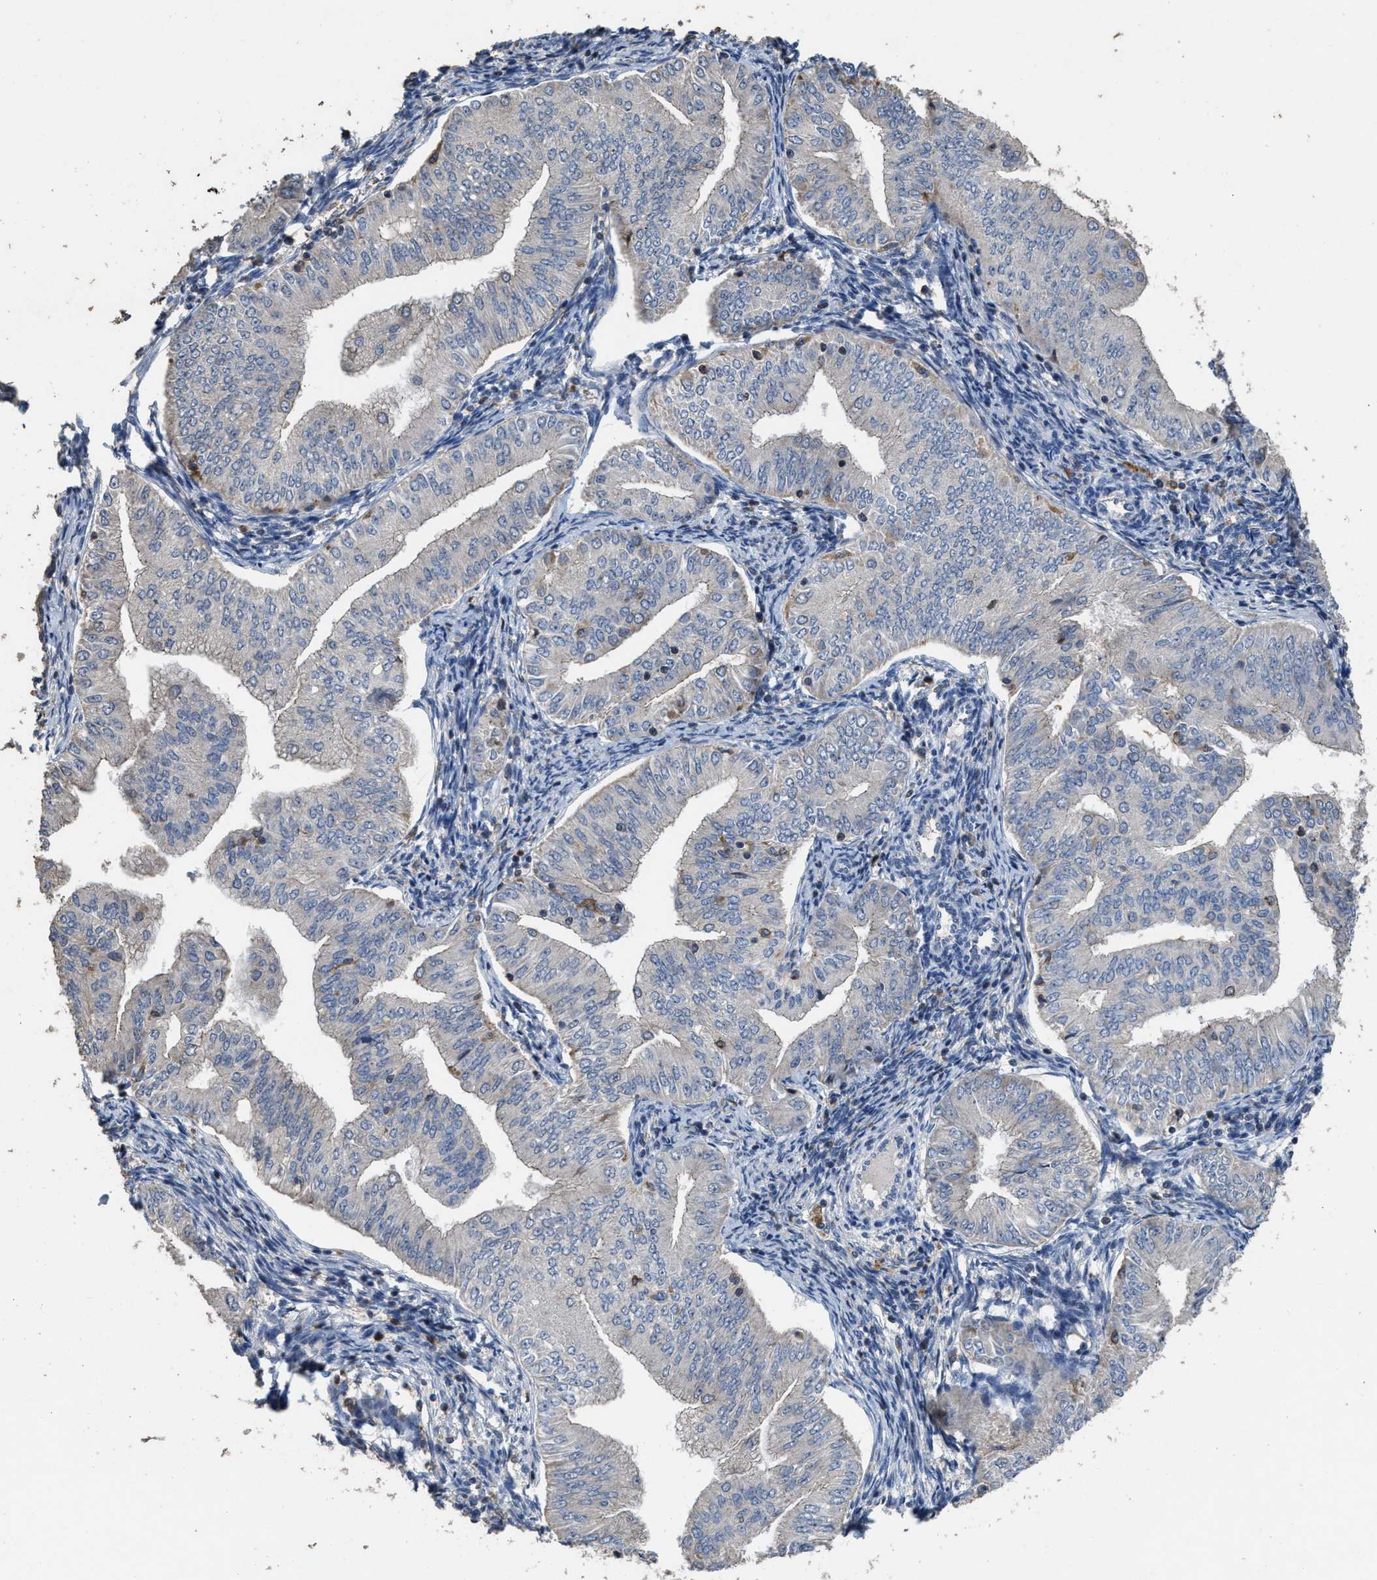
{"staining": {"intensity": "negative", "quantity": "none", "location": "none"}, "tissue": "endometrial cancer", "cell_type": "Tumor cells", "image_type": "cancer", "snomed": [{"axis": "morphology", "description": "Normal tissue, NOS"}, {"axis": "morphology", "description": "Adenocarcinoma, NOS"}, {"axis": "topography", "description": "Endometrium"}], "caption": "Immunohistochemical staining of human endometrial adenocarcinoma exhibits no significant staining in tumor cells.", "gene": "TDRKH", "patient": {"sex": "female", "age": 53}}